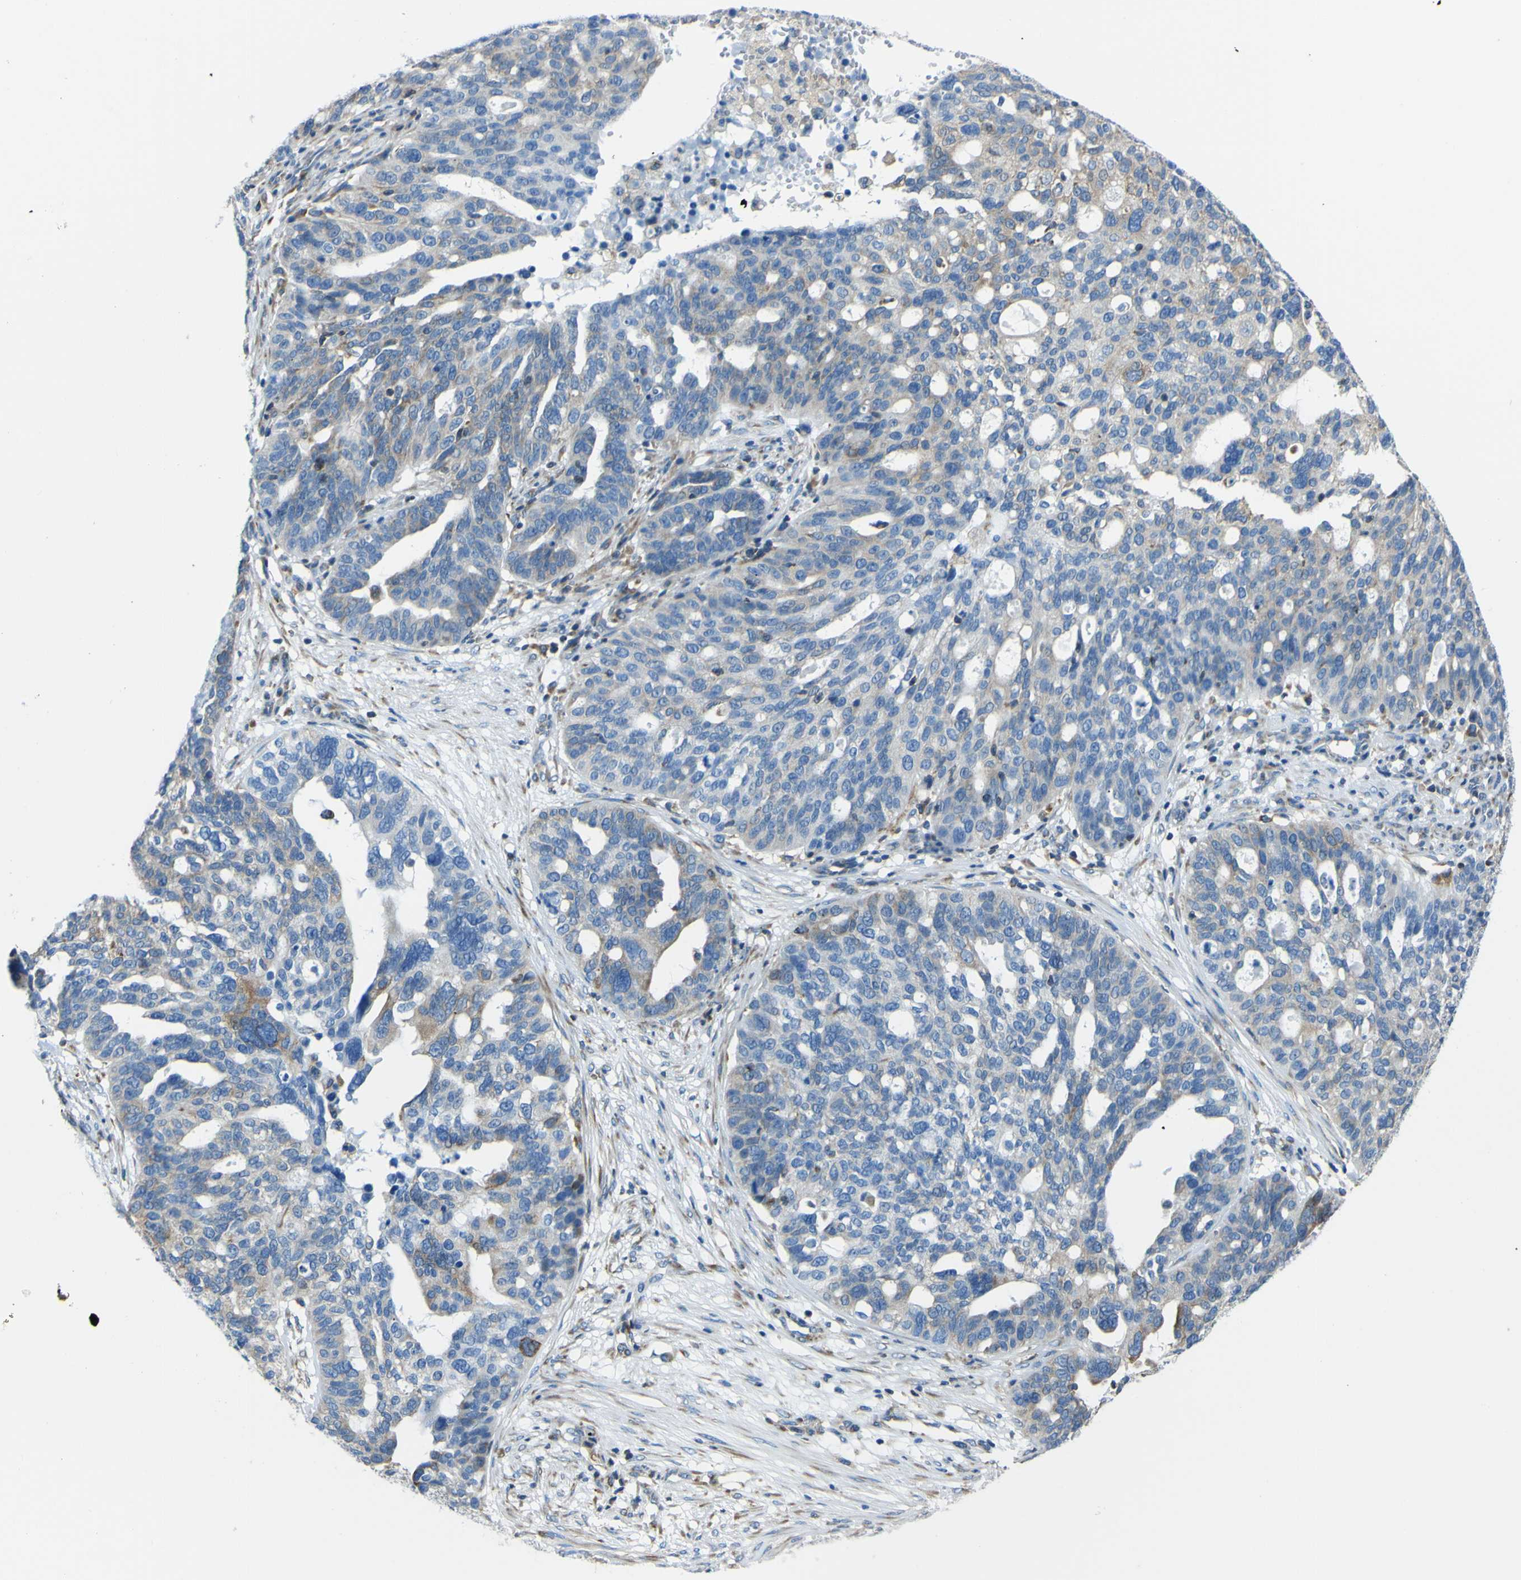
{"staining": {"intensity": "moderate", "quantity": "25%-75%", "location": "cytoplasmic/membranous"}, "tissue": "ovarian cancer", "cell_type": "Tumor cells", "image_type": "cancer", "snomed": [{"axis": "morphology", "description": "Cystadenocarcinoma, serous, NOS"}, {"axis": "topography", "description": "Ovary"}], "caption": "IHC histopathology image of human ovarian cancer stained for a protein (brown), which exhibits medium levels of moderate cytoplasmic/membranous positivity in about 25%-75% of tumor cells.", "gene": "STIM1", "patient": {"sex": "female", "age": 59}}